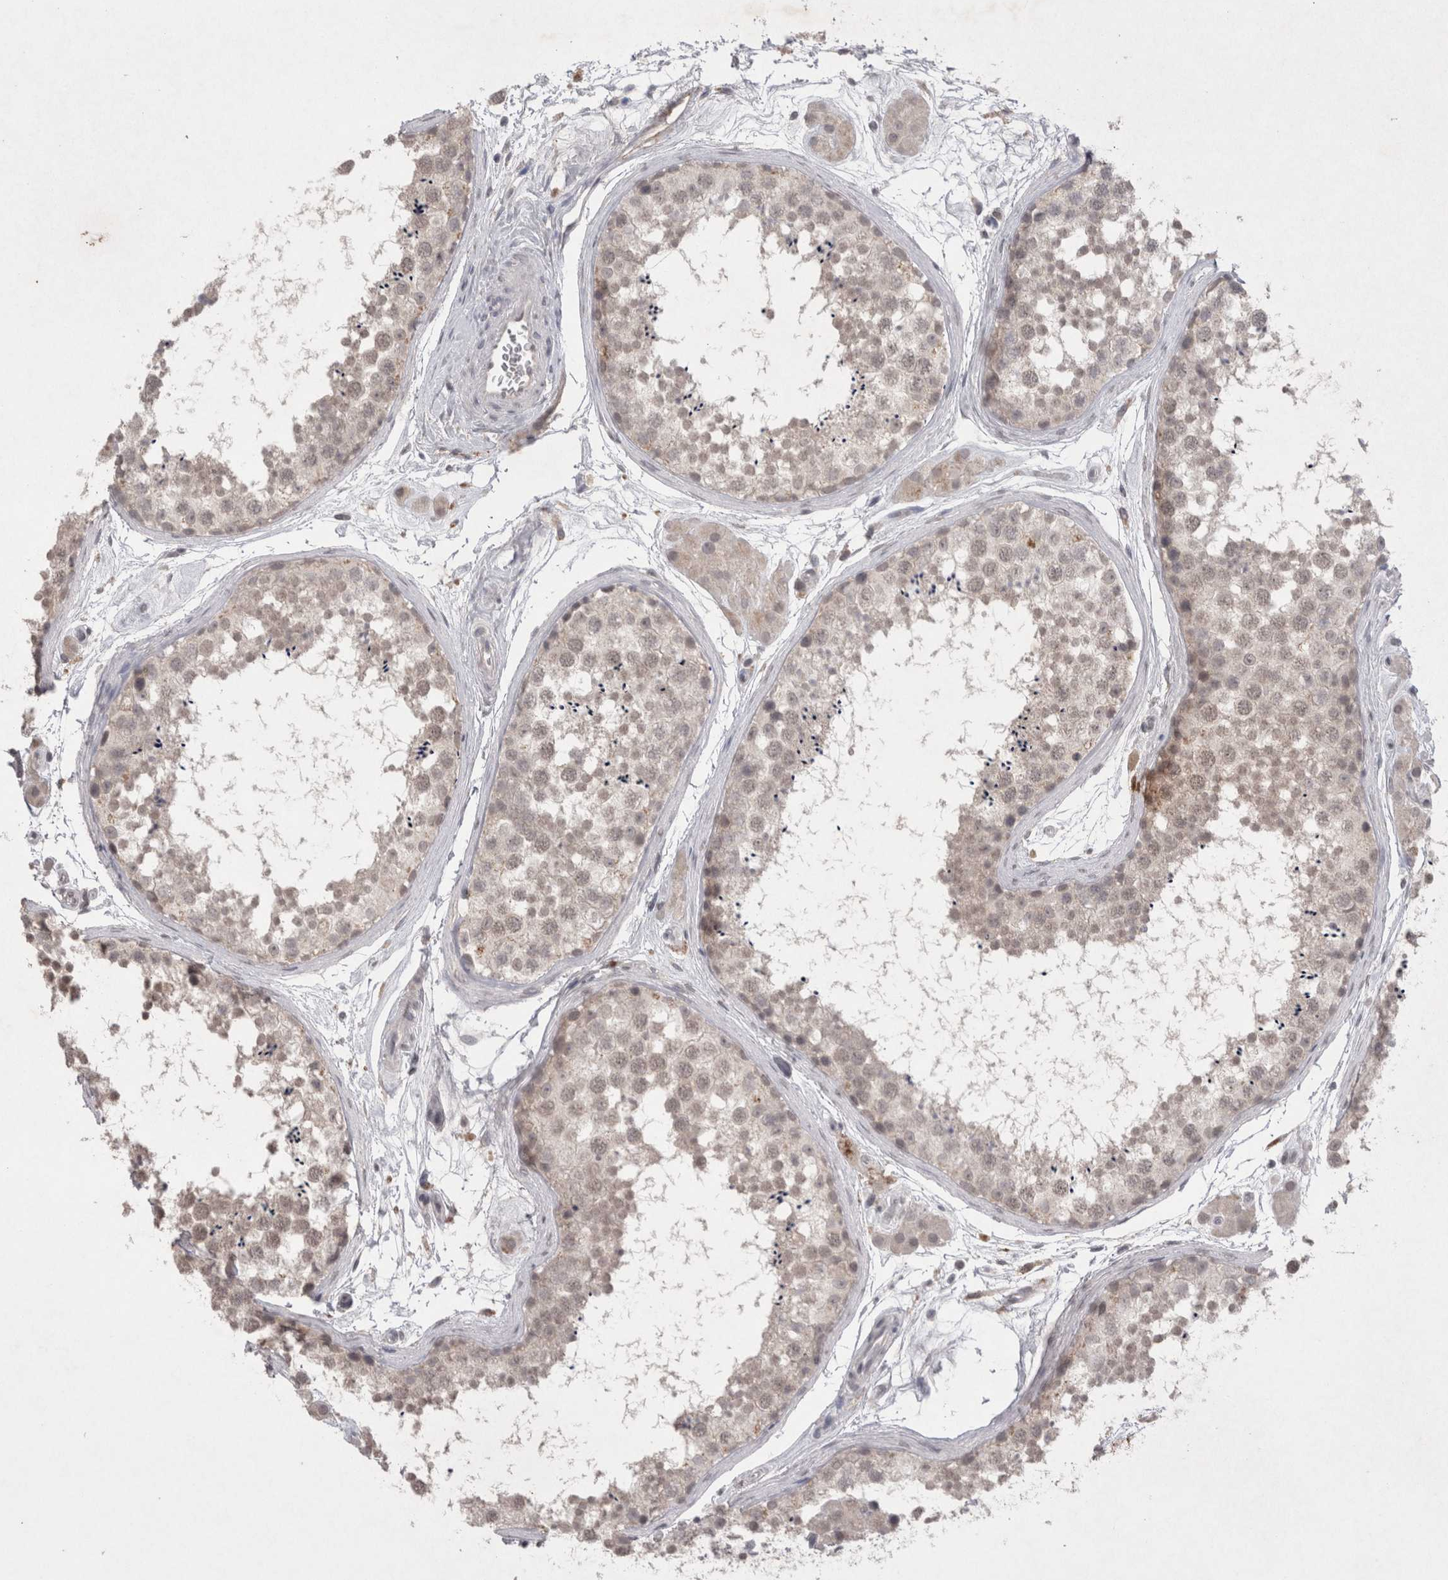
{"staining": {"intensity": "negative", "quantity": "none", "location": "none"}, "tissue": "testis", "cell_type": "Cells in seminiferous ducts", "image_type": "normal", "snomed": [{"axis": "morphology", "description": "Normal tissue, NOS"}, {"axis": "topography", "description": "Testis"}], "caption": "The immunohistochemistry (IHC) photomicrograph has no significant staining in cells in seminiferous ducts of testis. (DAB immunohistochemistry with hematoxylin counter stain).", "gene": "LYVE1", "patient": {"sex": "male", "age": 56}}